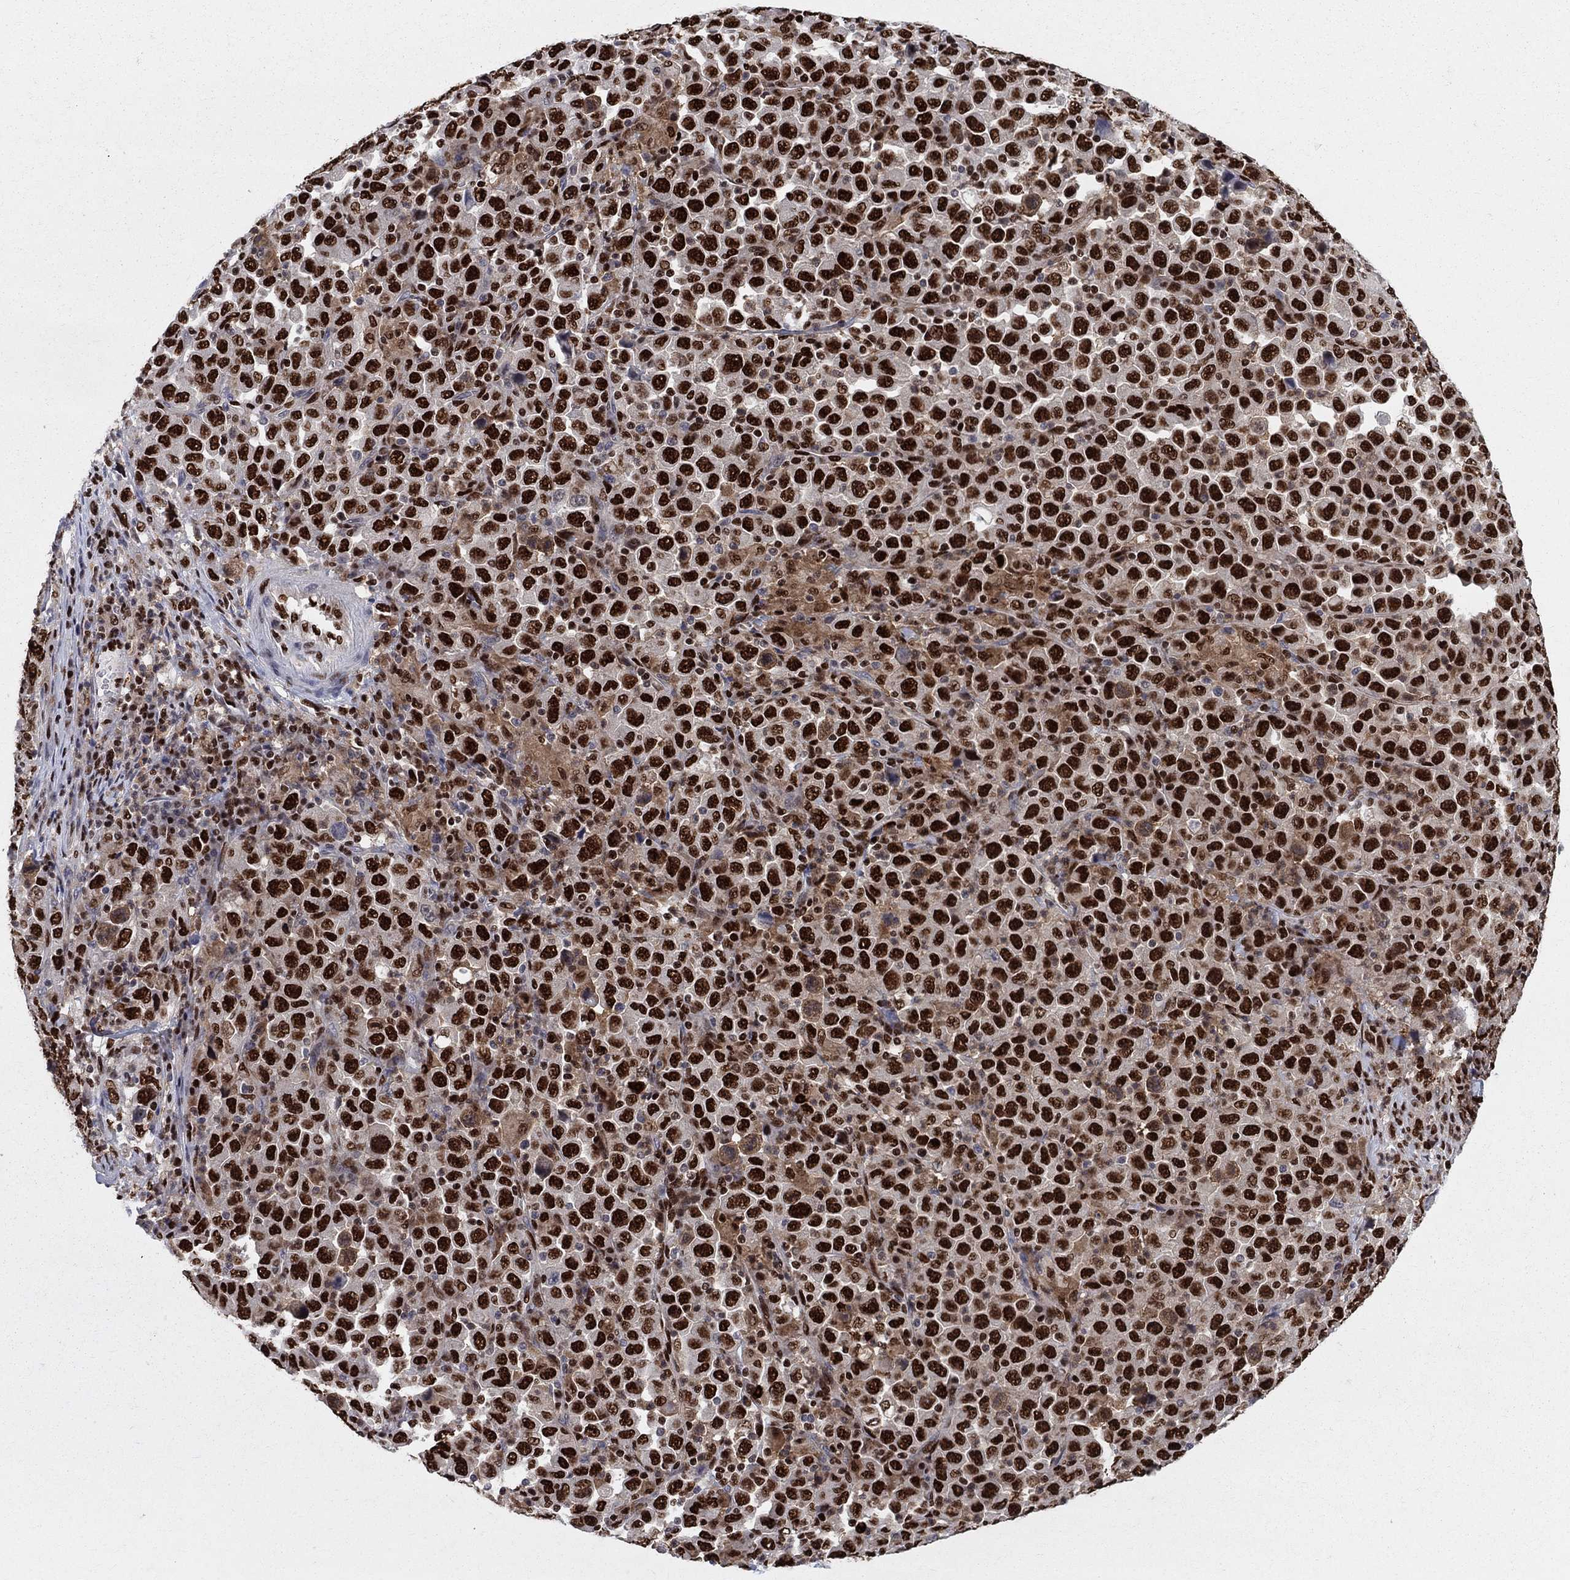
{"staining": {"intensity": "strong", "quantity": ">75%", "location": "nuclear"}, "tissue": "stomach cancer", "cell_type": "Tumor cells", "image_type": "cancer", "snomed": [{"axis": "morphology", "description": "Normal tissue, NOS"}, {"axis": "morphology", "description": "Adenocarcinoma, NOS"}, {"axis": "topography", "description": "Stomach, upper"}, {"axis": "topography", "description": "Stomach"}], "caption": "Tumor cells show strong nuclear positivity in about >75% of cells in stomach cancer.", "gene": "ZNHIT3", "patient": {"sex": "male", "age": 59}}